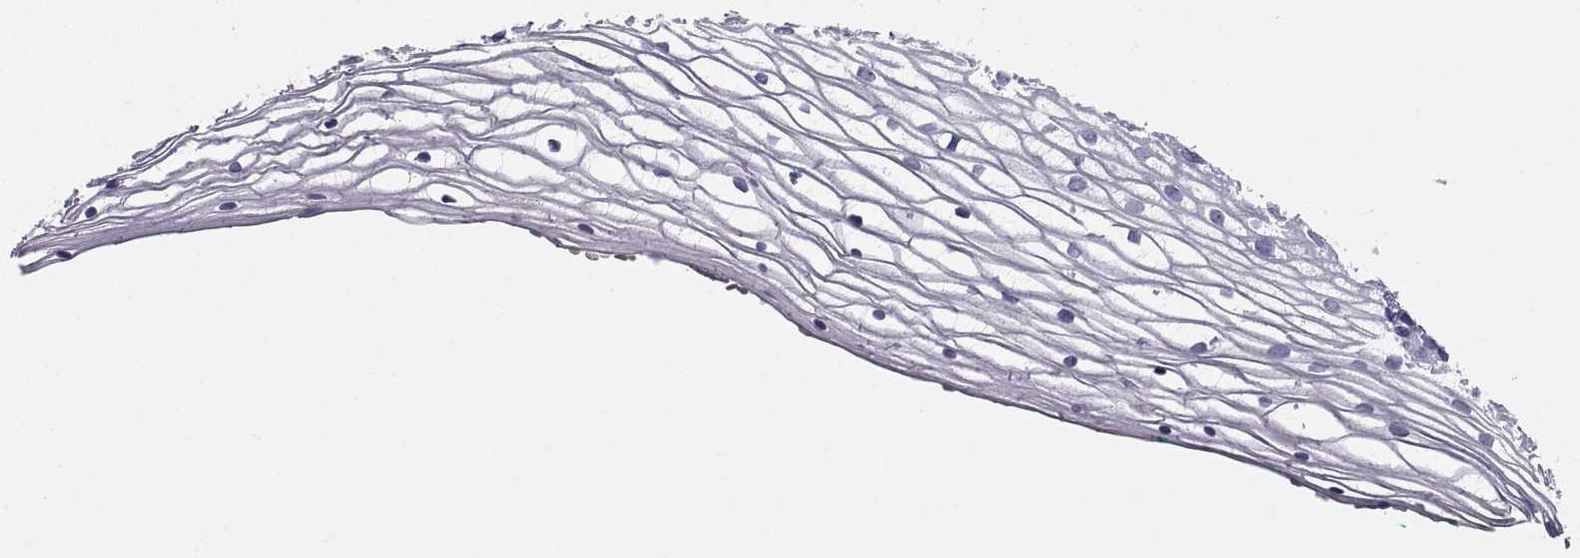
{"staining": {"intensity": "negative", "quantity": "none", "location": "none"}, "tissue": "vagina", "cell_type": "Squamous epithelial cells", "image_type": "normal", "snomed": [{"axis": "morphology", "description": "Normal tissue, NOS"}, {"axis": "topography", "description": "Vagina"}], "caption": "Immunohistochemistry (IHC) image of unremarkable human vagina stained for a protein (brown), which shows no staining in squamous epithelial cells. (Immunohistochemistry, brightfield microscopy, high magnification).", "gene": "PCSK1N", "patient": {"sex": "female", "age": 36}}